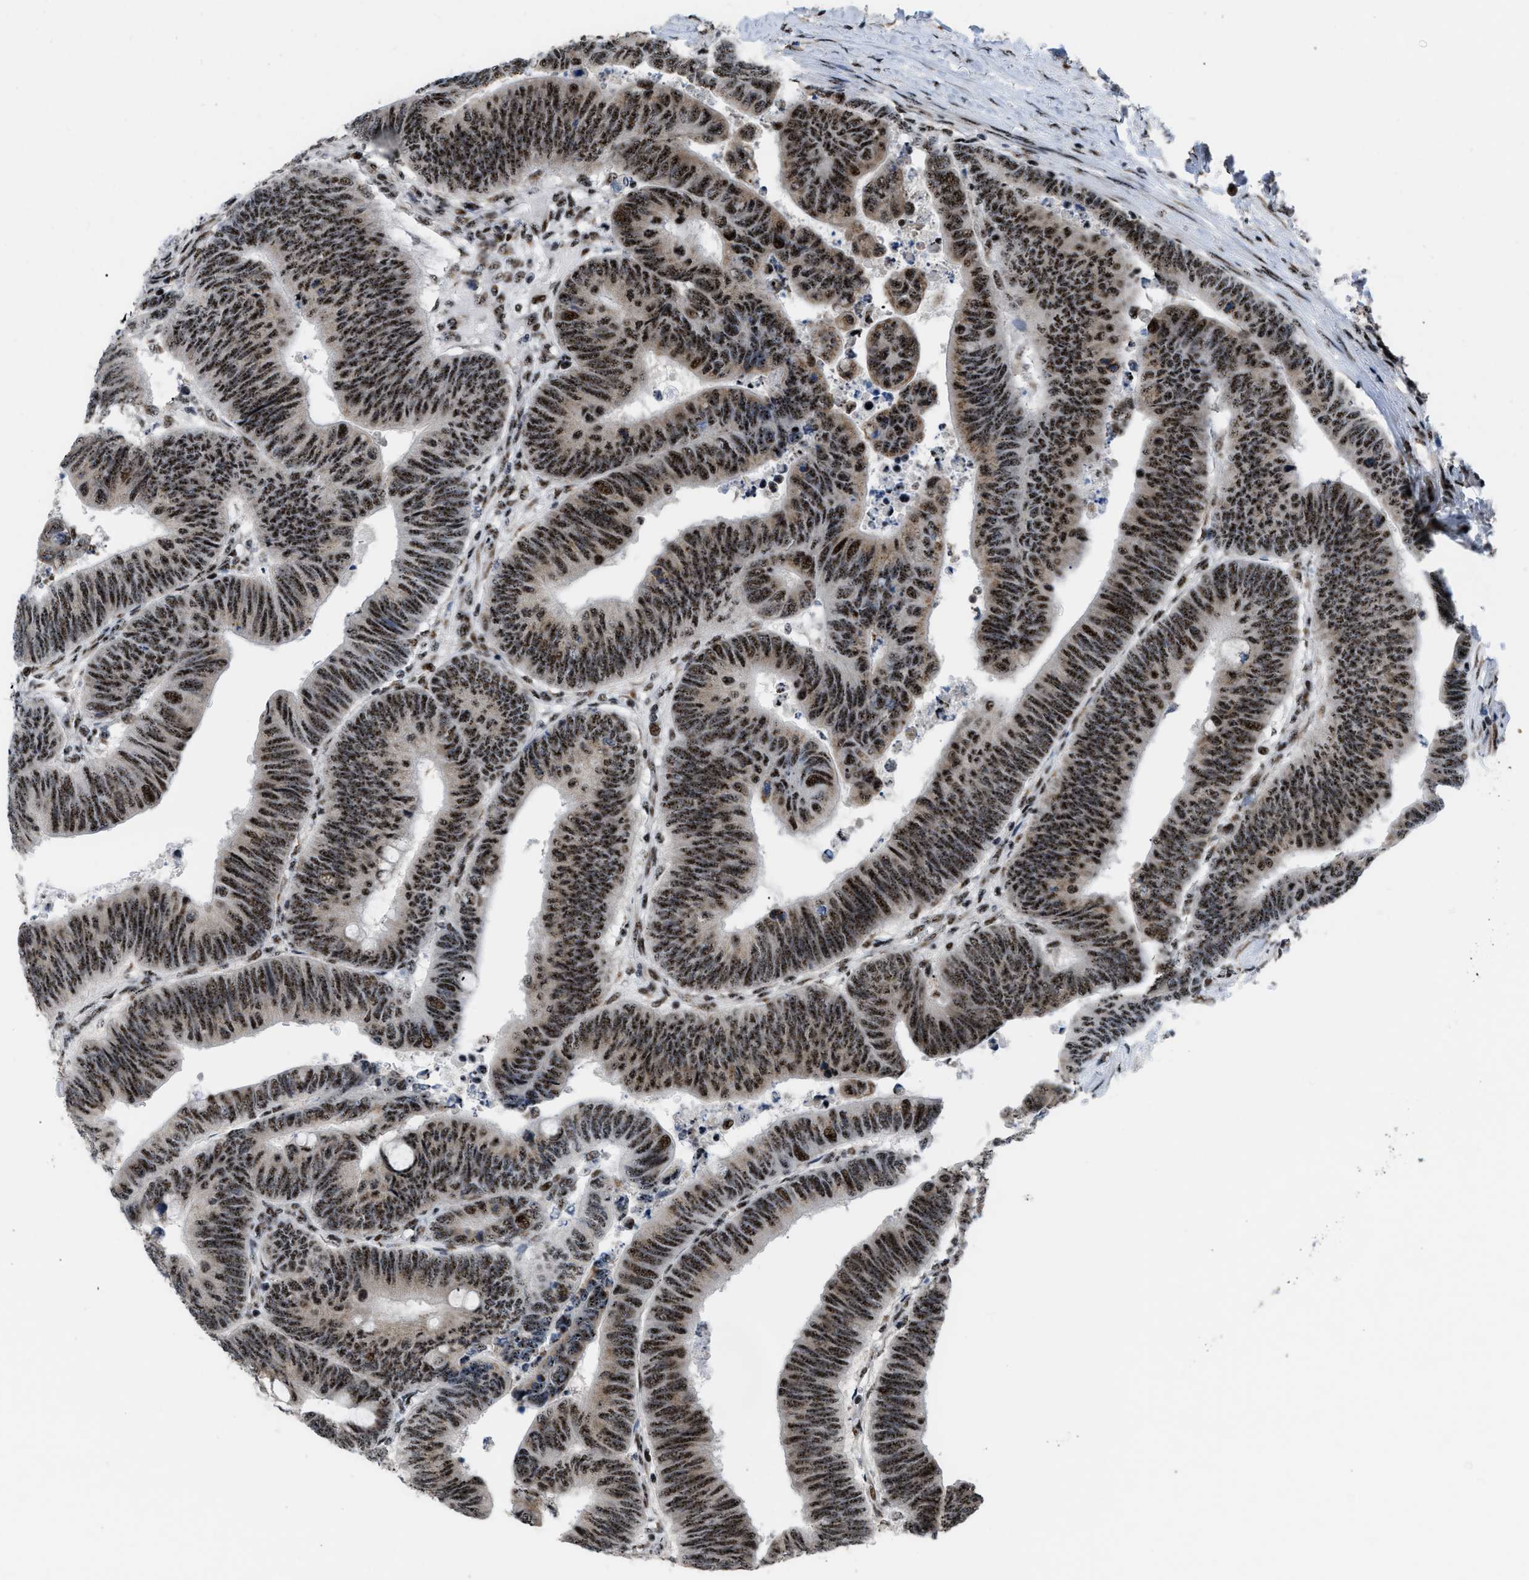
{"staining": {"intensity": "strong", "quantity": ">75%", "location": "nuclear"}, "tissue": "colorectal cancer", "cell_type": "Tumor cells", "image_type": "cancer", "snomed": [{"axis": "morphology", "description": "Normal tissue, NOS"}, {"axis": "morphology", "description": "Adenocarcinoma, NOS"}, {"axis": "topography", "description": "Rectum"}, {"axis": "topography", "description": "Peripheral nerve tissue"}], "caption": "A high-resolution histopathology image shows immunohistochemistry (IHC) staining of adenocarcinoma (colorectal), which shows strong nuclear positivity in approximately >75% of tumor cells.", "gene": "CDR2", "patient": {"sex": "male", "age": 92}}